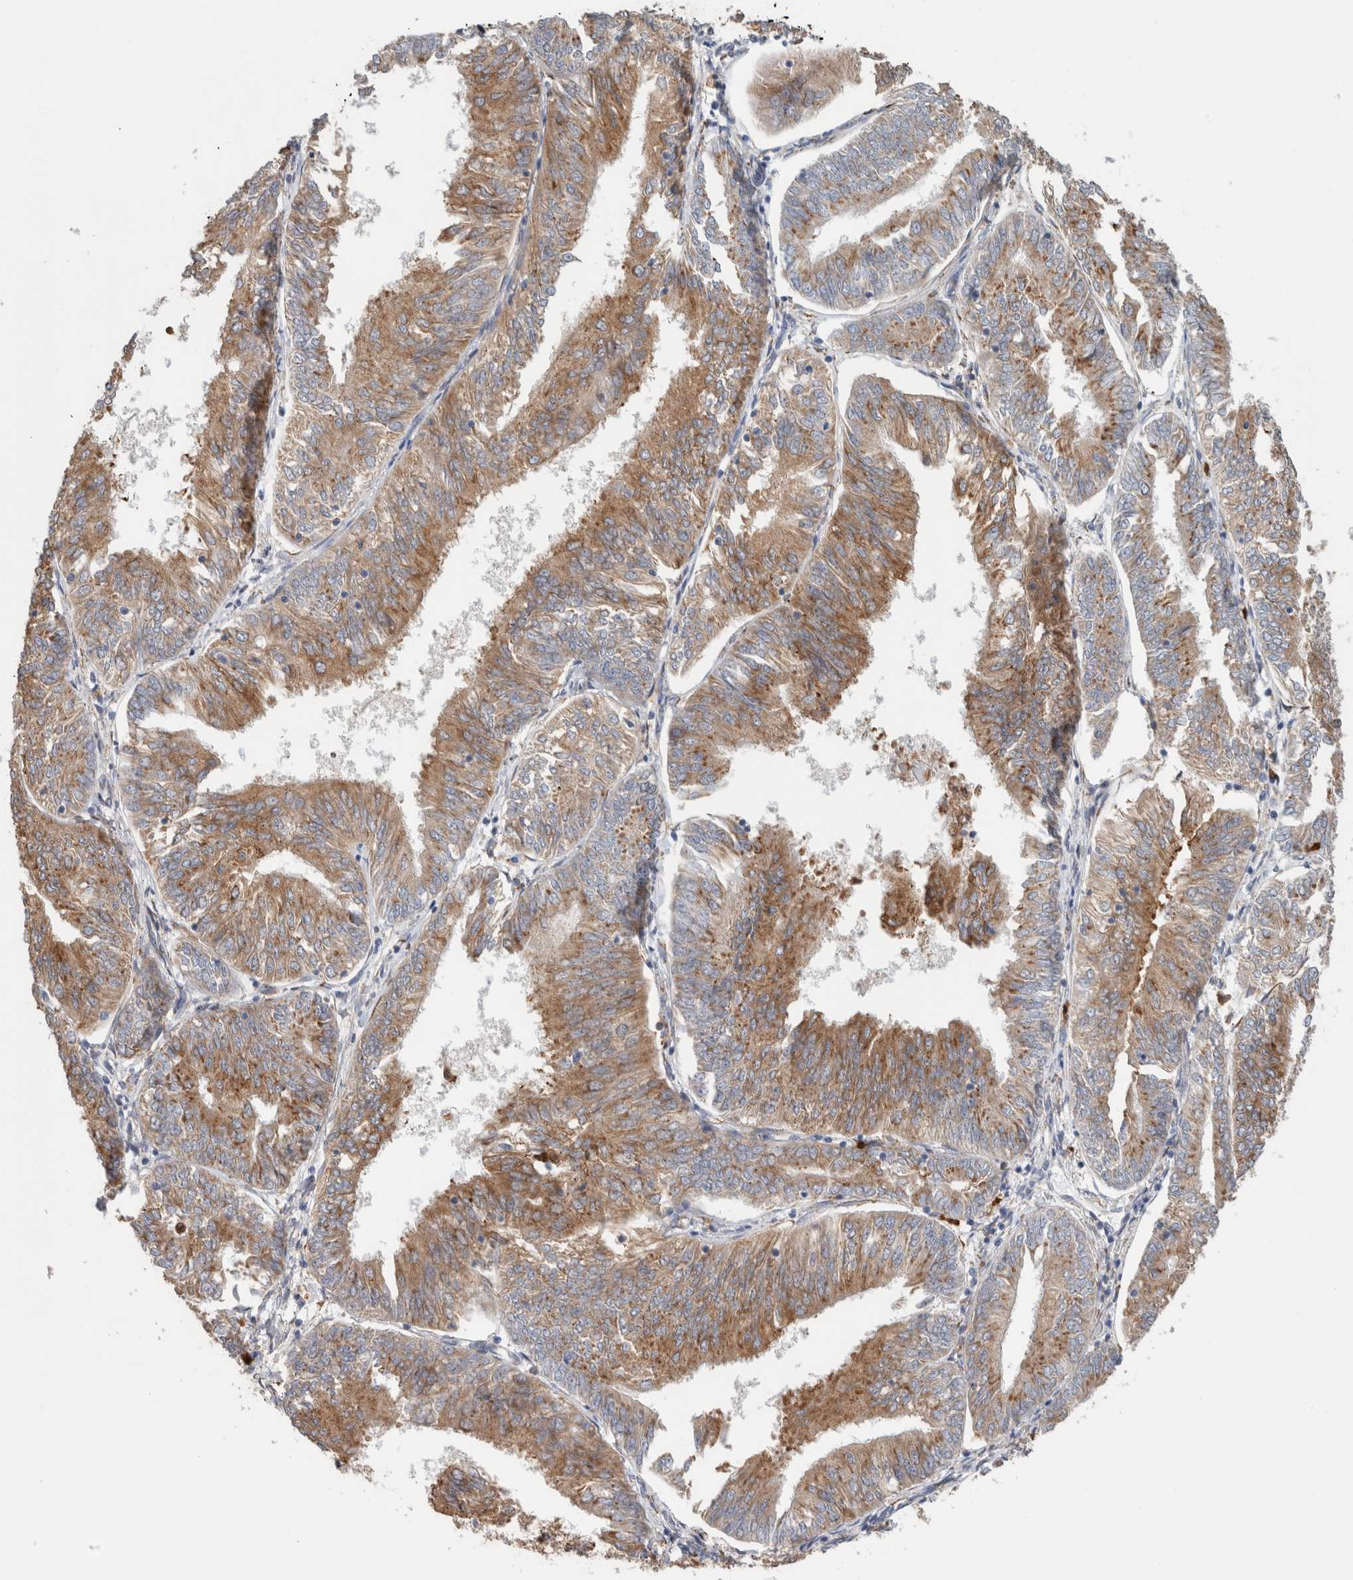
{"staining": {"intensity": "moderate", "quantity": ">75%", "location": "cytoplasmic/membranous"}, "tissue": "endometrial cancer", "cell_type": "Tumor cells", "image_type": "cancer", "snomed": [{"axis": "morphology", "description": "Adenocarcinoma, NOS"}, {"axis": "topography", "description": "Endometrium"}], "caption": "Endometrial cancer (adenocarcinoma) was stained to show a protein in brown. There is medium levels of moderate cytoplasmic/membranous staining in about >75% of tumor cells. Ihc stains the protein of interest in brown and the nuclei are stained blue.", "gene": "P4HA1", "patient": {"sex": "female", "age": 58}}